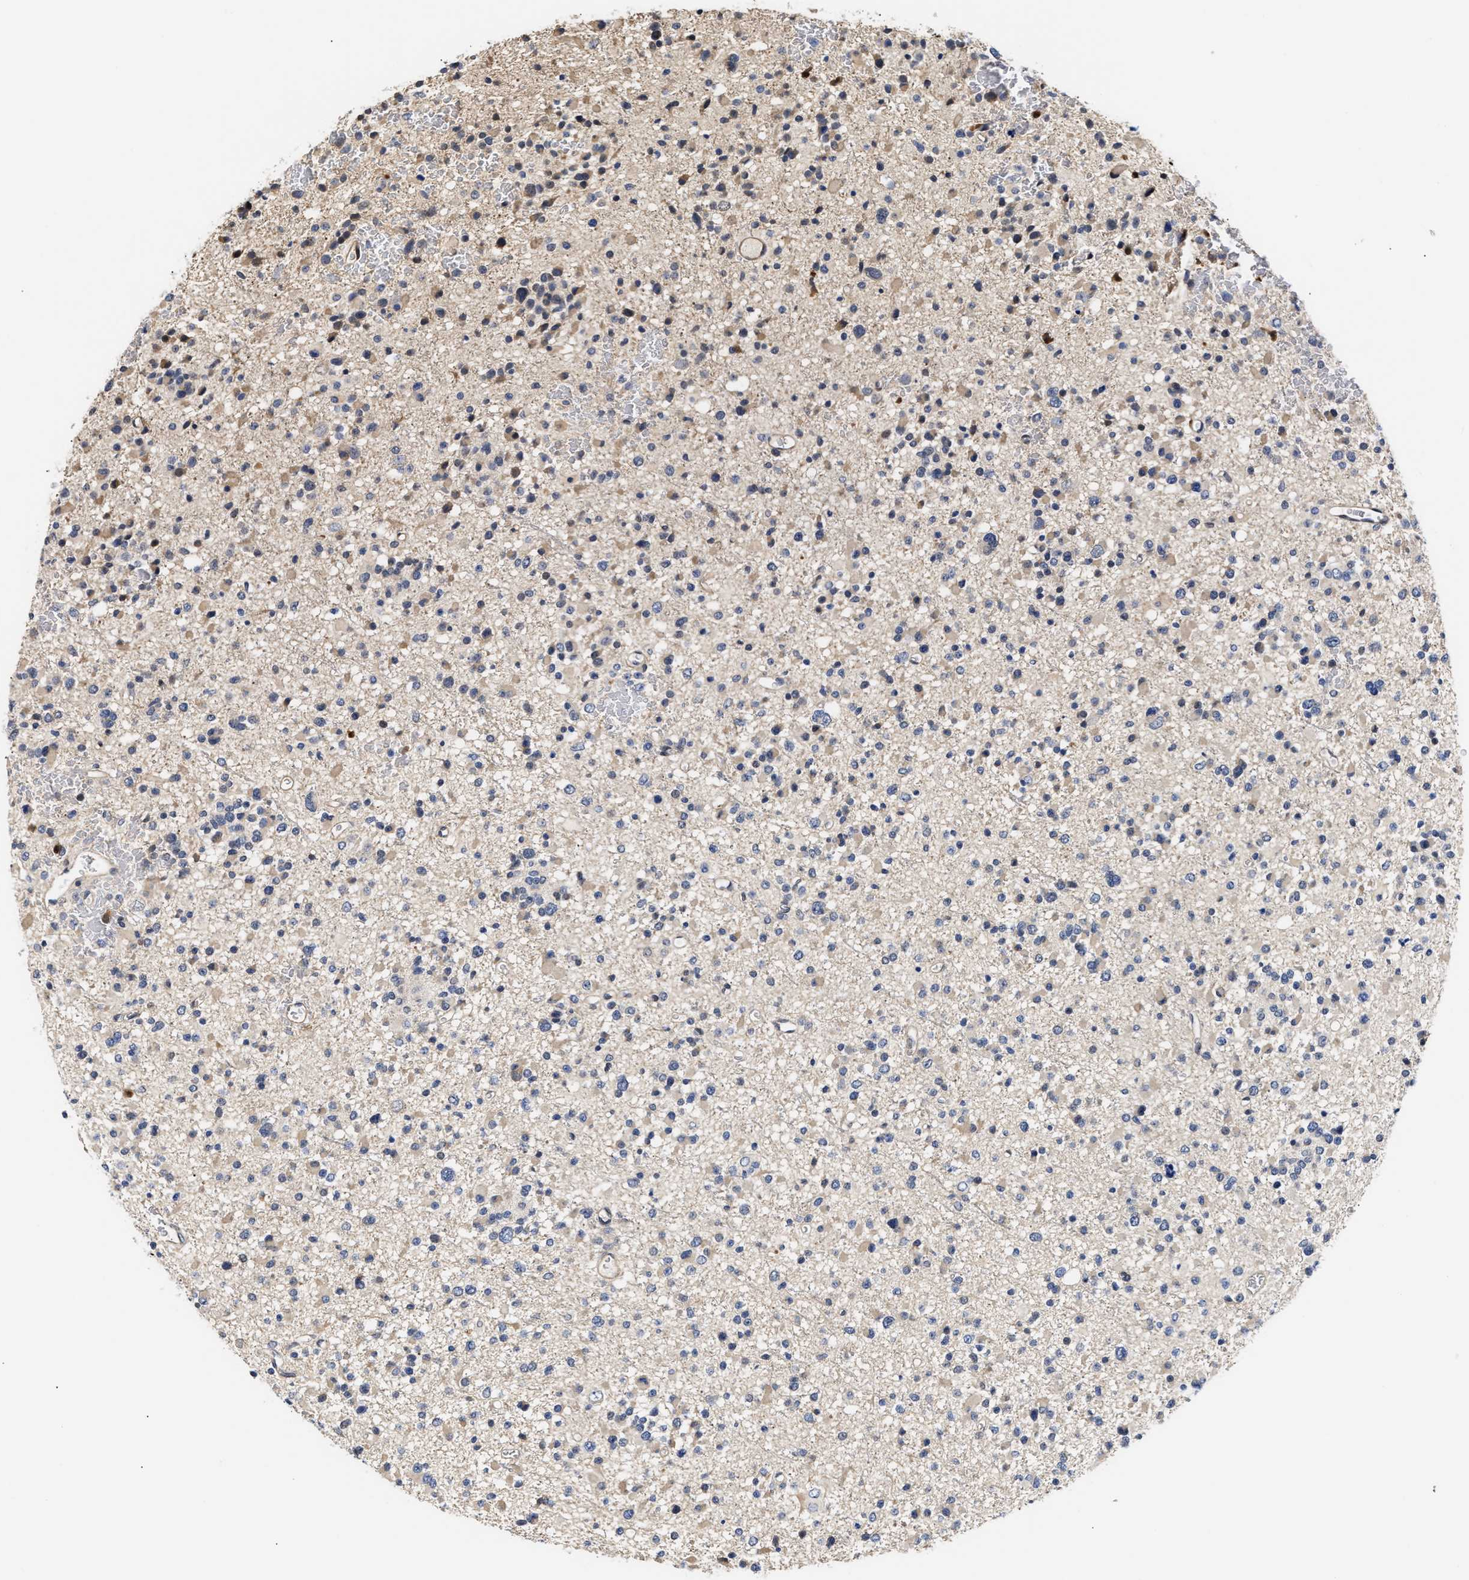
{"staining": {"intensity": "weak", "quantity": "<25%", "location": "cytoplasmic/membranous"}, "tissue": "glioma", "cell_type": "Tumor cells", "image_type": "cancer", "snomed": [{"axis": "morphology", "description": "Glioma, malignant, Low grade"}, {"axis": "topography", "description": "Brain"}], "caption": "There is no significant positivity in tumor cells of glioma. Brightfield microscopy of immunohistochemistry (IHC) stained with DAB (3,3'-diaminobenzidine) (brown) and hematoxylin (blue), captured at high magnification.", "gene": "KLHDC1", "patient": {"sex": "female", "age": 22}}